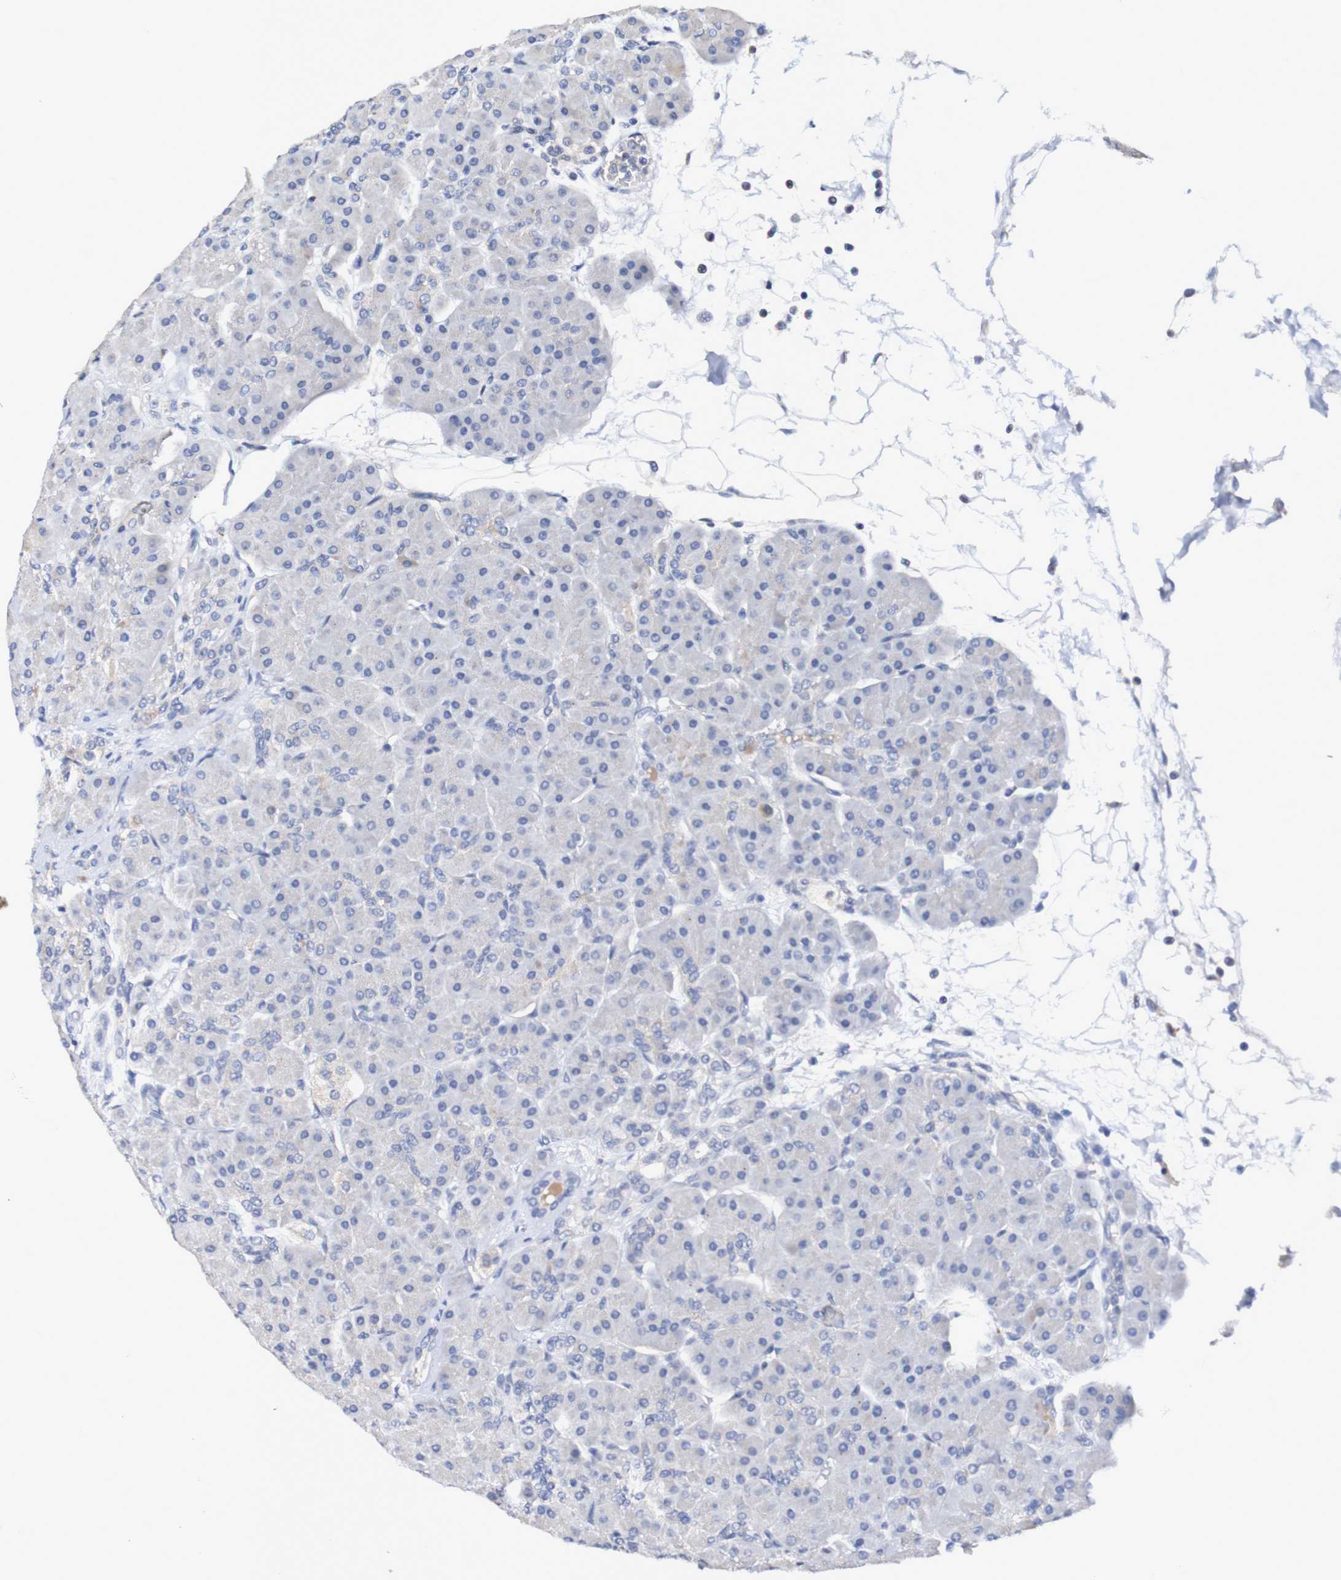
{"staining": {"intensity": "negative", "quantity": "none", "location": "none"}, "tissue": "pancreas", "cell_type": "Exocrine glandular cells", "image_type": "normal", "snomed": [{"axis": "morphology", "description": "Normal tissue, NOS"}, {"axis": "topography", "description": "Pancreas"}], "caption": "The micrograph shows no significant staining in exocrine glandular cells of pancreas. (Stains: DAB (3,3'-diaminobenzidine) immunohistochemistry (IHC) with hematoxylin counter stain, Microscopy: brightfield microscopy at high magnification).", "gene": "ACVR1C", "patient": {"sex": "male", "age": 66}}